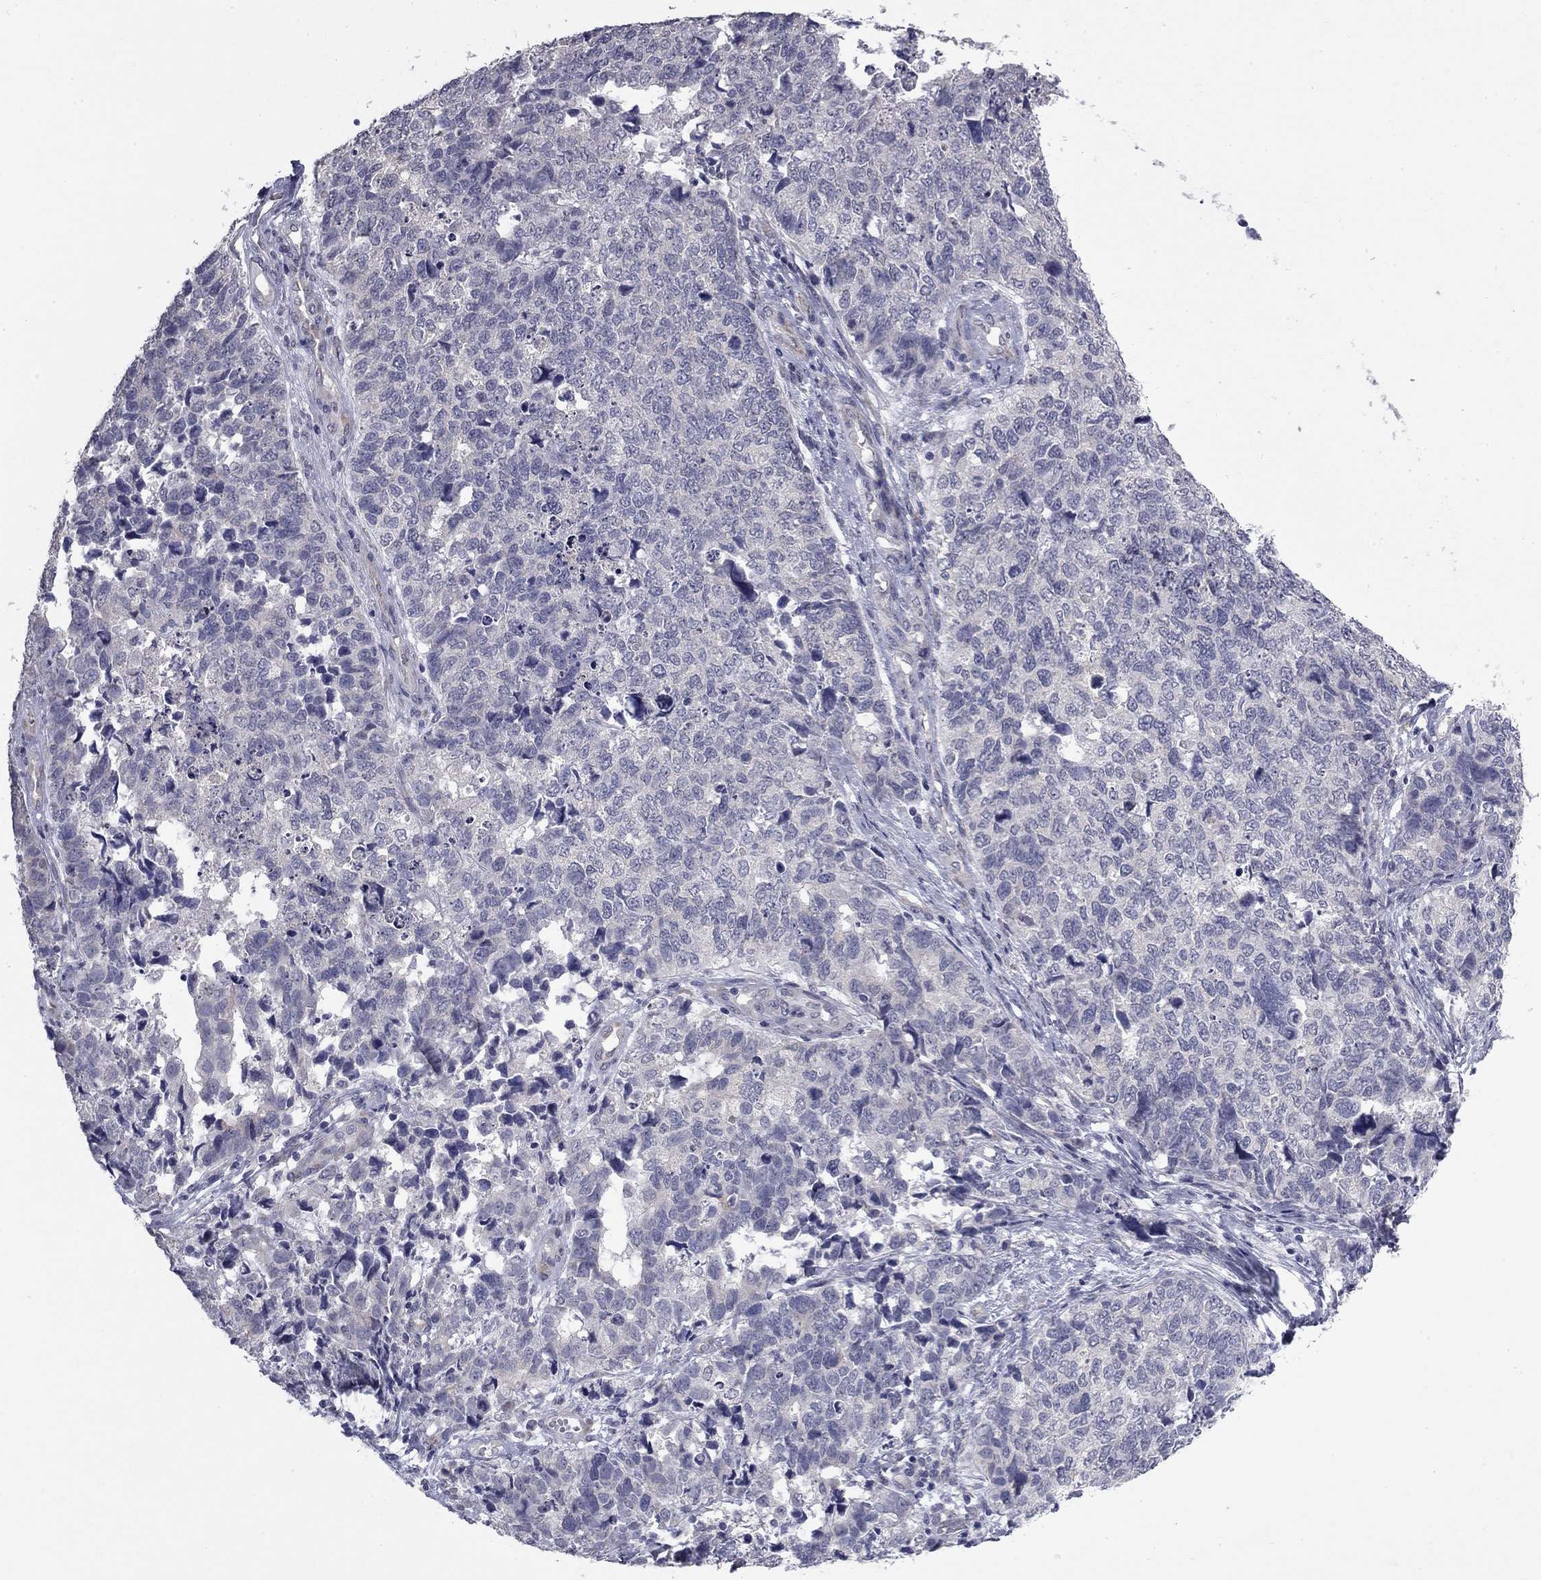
{"staining": {"intensity": "negative", "quantity": "none", "location": "none"}, "tissue": "cervical cancer", "cell_type": "Tumor cells", "image_type": "cancer", "snomed": [{"axis": "morphology", "description": "Squamous cell carcinoma, NOS"}, {"axis": "topography", "description": "Cervix"}], "caption": "Protein analysis of cervical cancer exhibits no significant expression in tumor cells.", "gene": "PRRT2", "patient": {"sex": "female", "age": 63}}